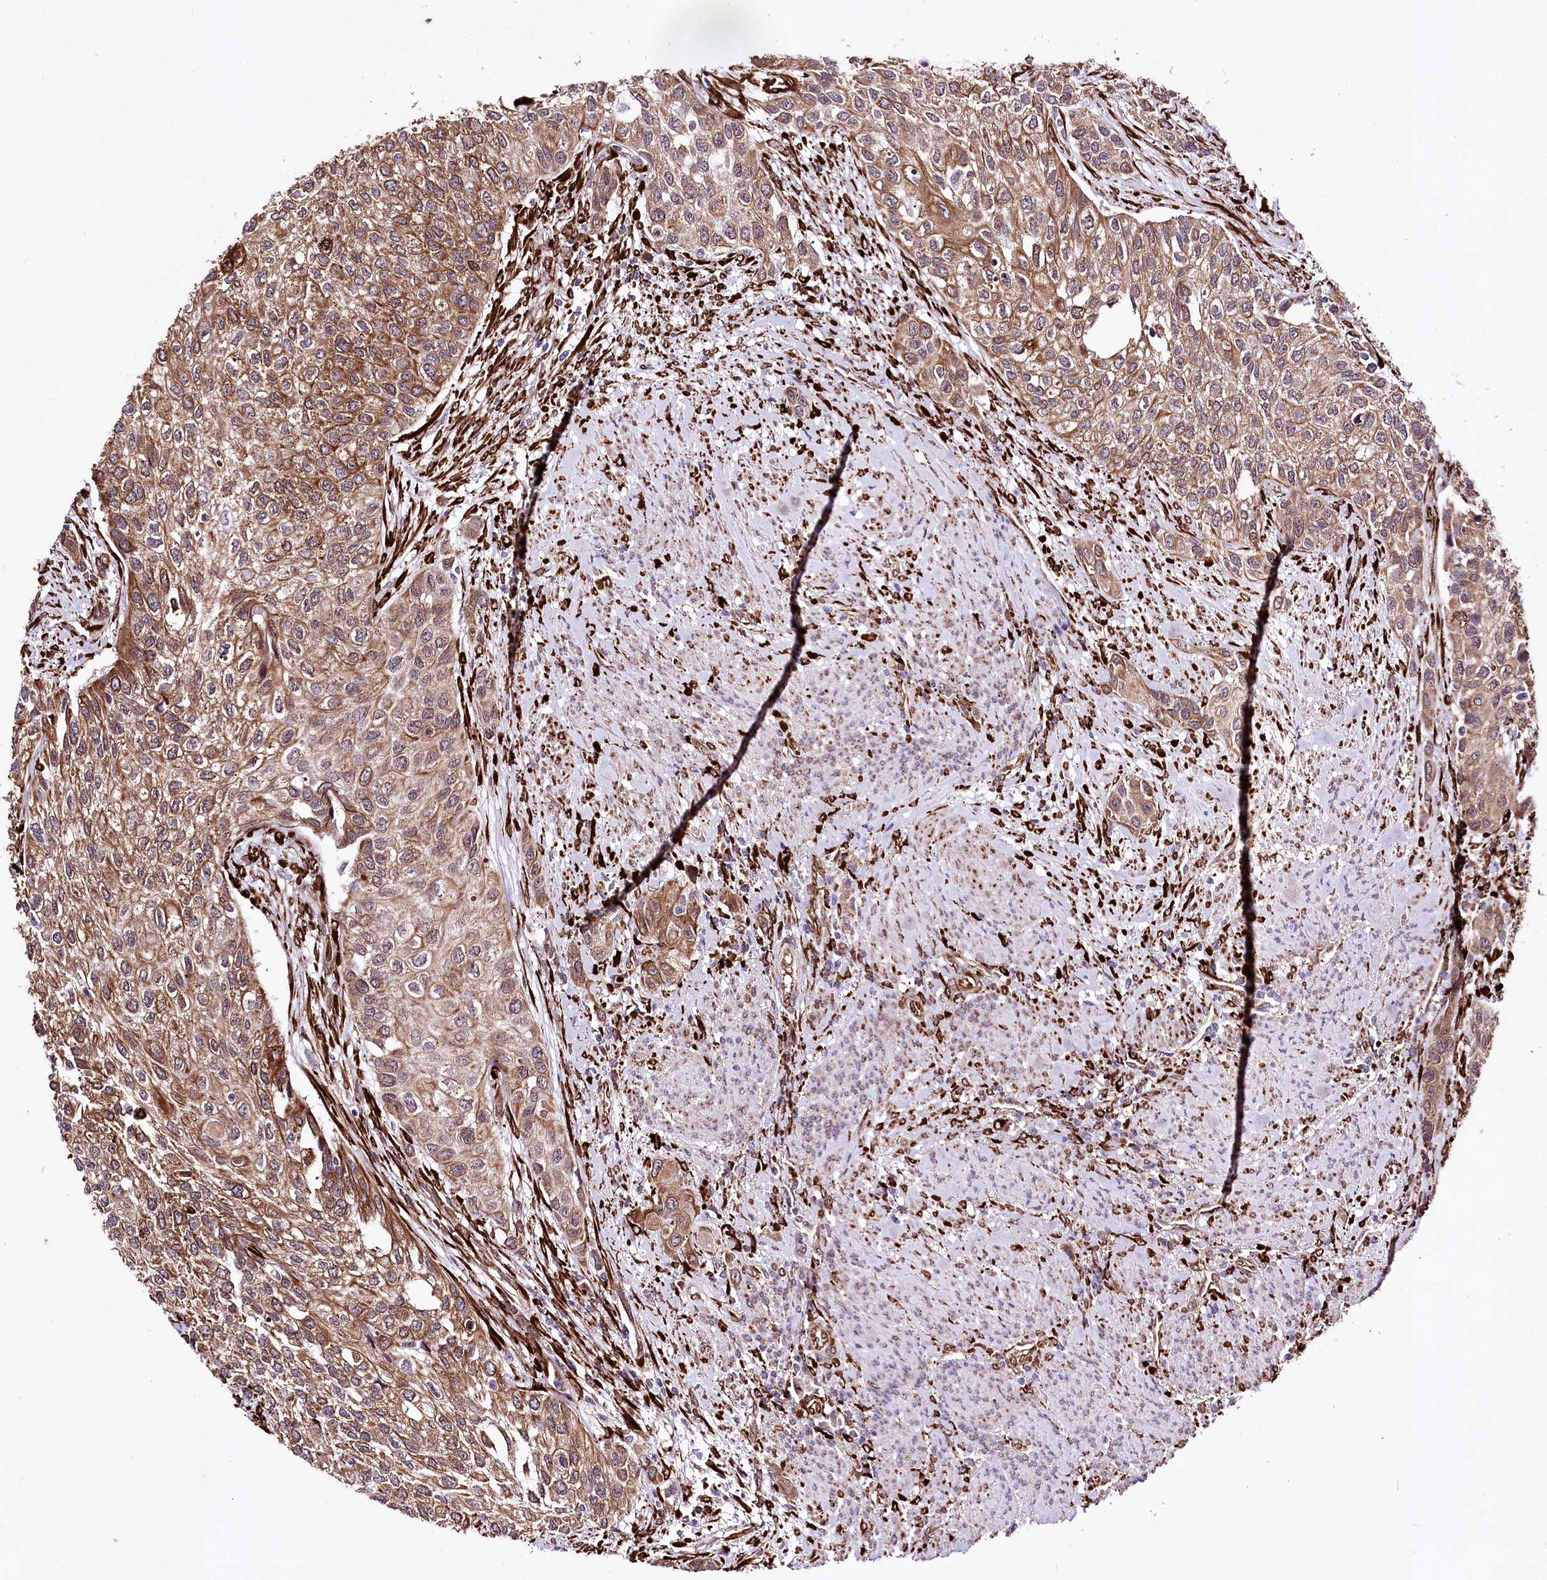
{"staining": {"intensity": "moderate", "quantity": ">75%", "location": "cytoplasmic/membranous"}, "tissue": "urothelial cancer", "cell_type": "Tumor cells", "image_type": "cancer", "snomed": [{"axis": "morphology", "description": "Normal tissue, NOS"}, {"axis": "morphology", "description": "Urothelial carcinoma, High grade"}, {"axis": "topography", "description": "Vascular tissue"}, {"axis": "topography", "description": "Urinary bladder"}], "caption": "Immunohistochemical staining of human high-grade urothelial carcinoma exhibits medium levels of moderate cytoplasmic/membranous protein positivity in about >75% of tumor cells.", "gene": "WWC1", "patient": {"sex": "female", "age": 56}}